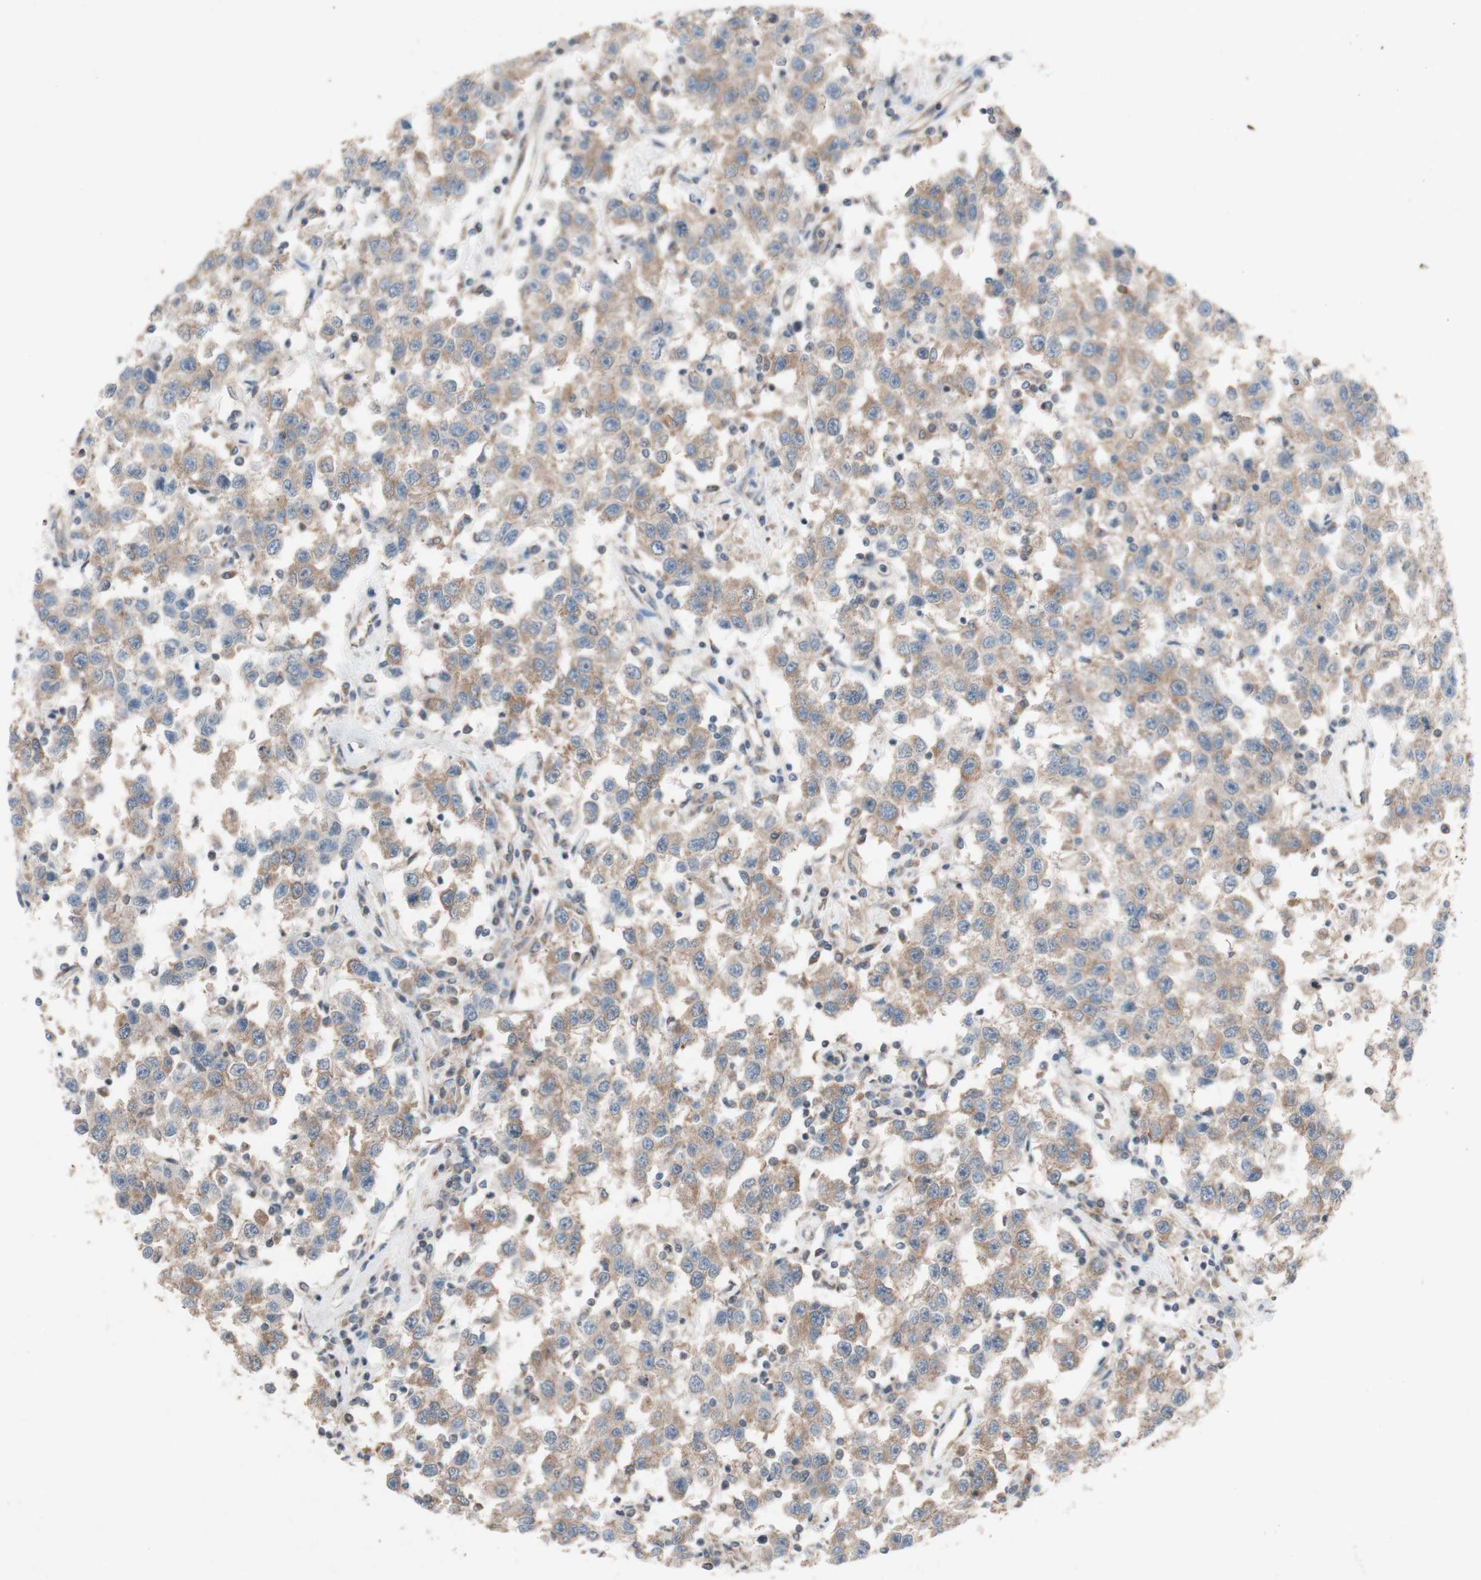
{"staining": {"intensity": "moderate", "quantity": ">75%", "location": "cytoplasmic/membranous"}, "tissue": "testis cancer", "cell_type": "Tumor cells", "image_type": "cancer", "snomed": [{"axis": "morphology", "description": "Seminoma, NOS"}, {"axis": "topography", "description": "Testis"}], "caption": "An IHC image of neoplastic tissue is shown. Protein staining in brown labels moderate cytoplasmic/membranous positivity in testis seminoma within tumor cells.", "gene": "TST", "patient": {"sex": "male", "age": 41}}